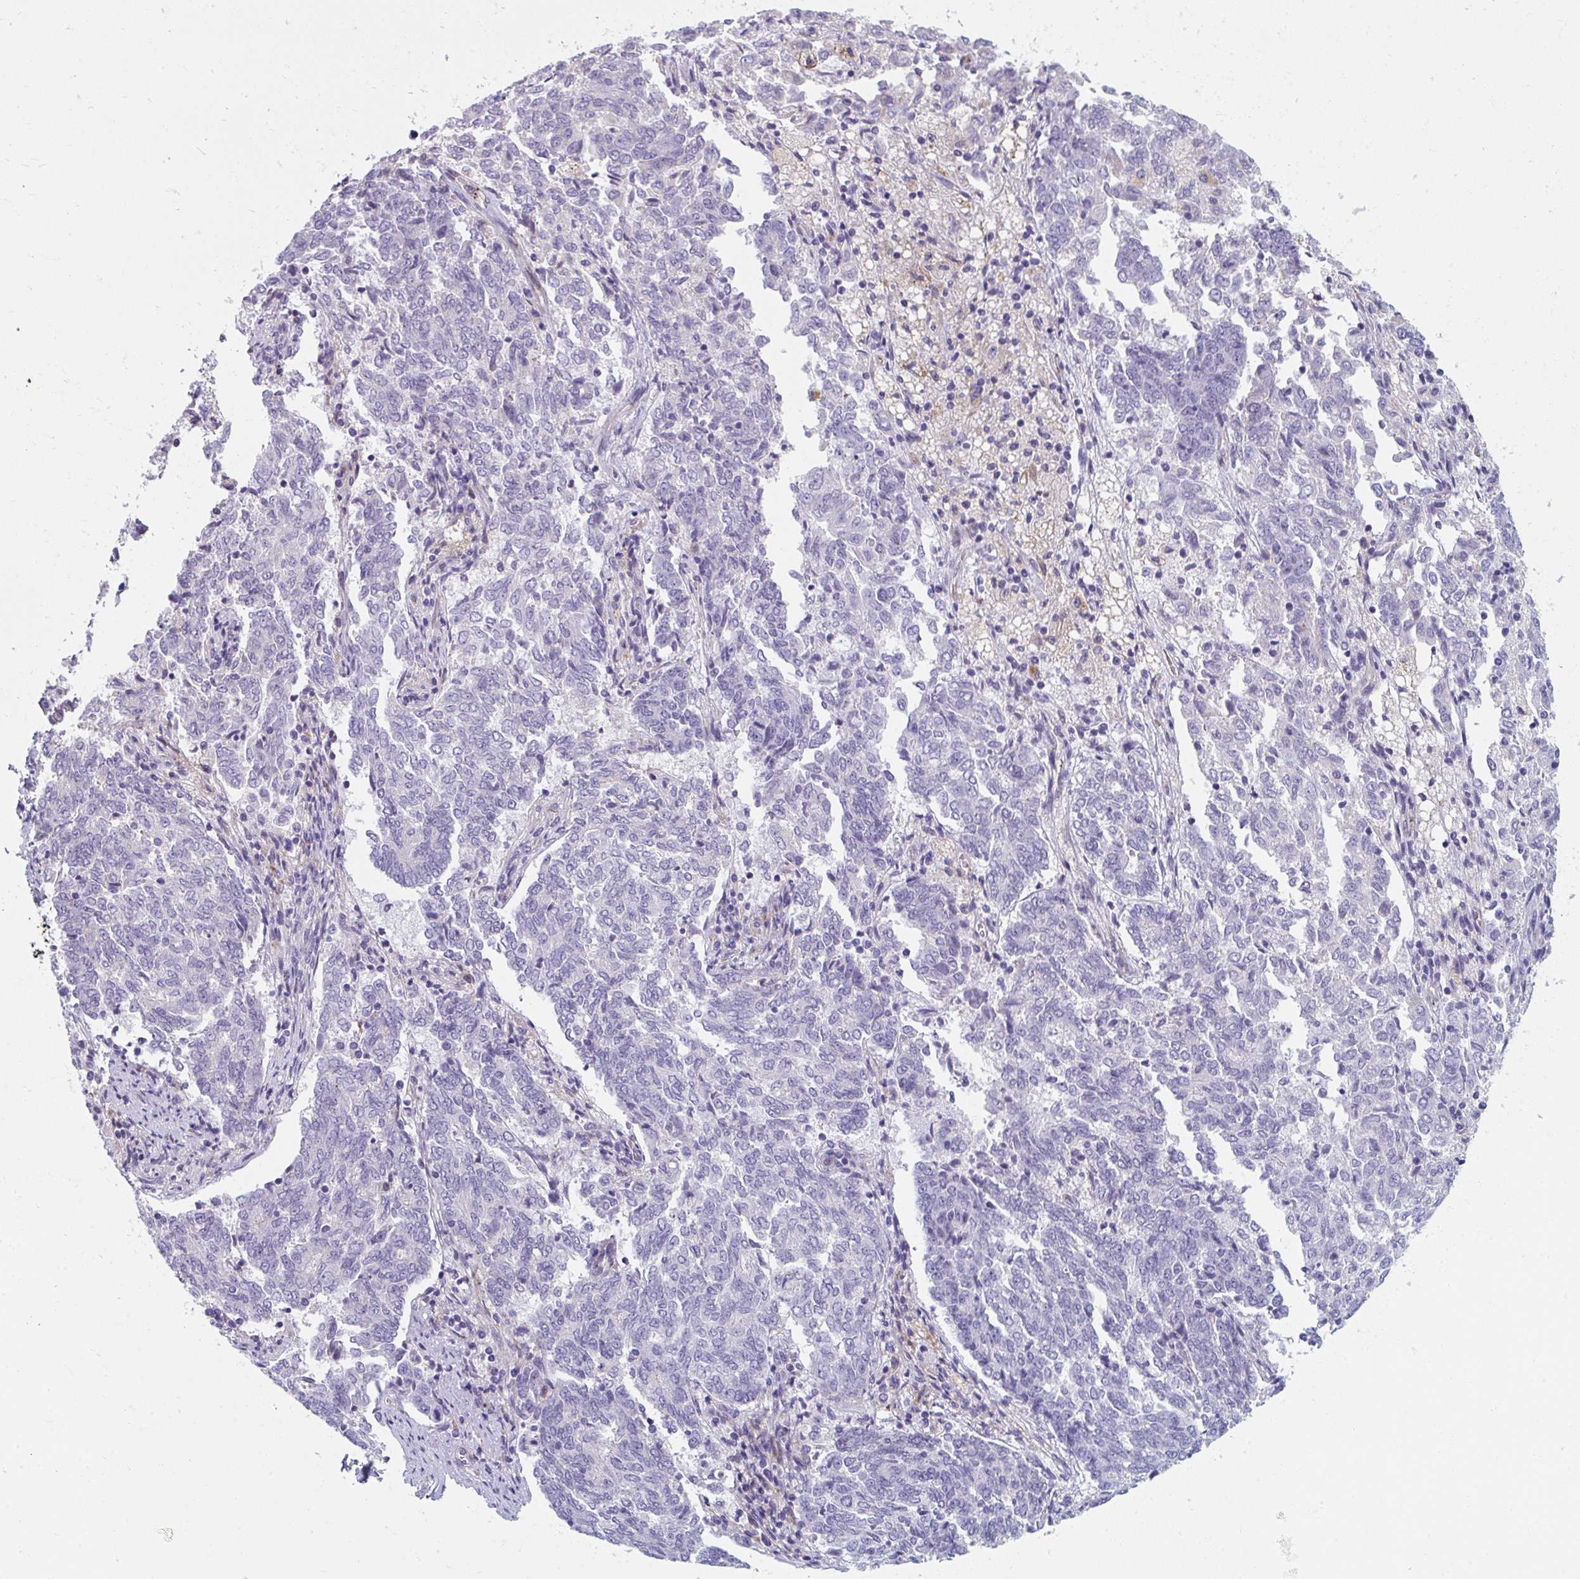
{"staining": {"intensity": "negative", "quantity": "none", "location": "none"}, "tissue": "endometrial cancer", "cell_type": "Tumor cells", "image_type": "cancer", "snomed": [{"axis": "morphology", "description": "Adenocarcinoma, NOS"}, {"axis": "topography", "description": "Endometrium"}], "caption": "DAB immunohistochemical staining of human endometrial cancer exhibits no significant expression in tumor cells.", "gene": "EIF1AD", "patient": {"sex": "female", "age": 80}}